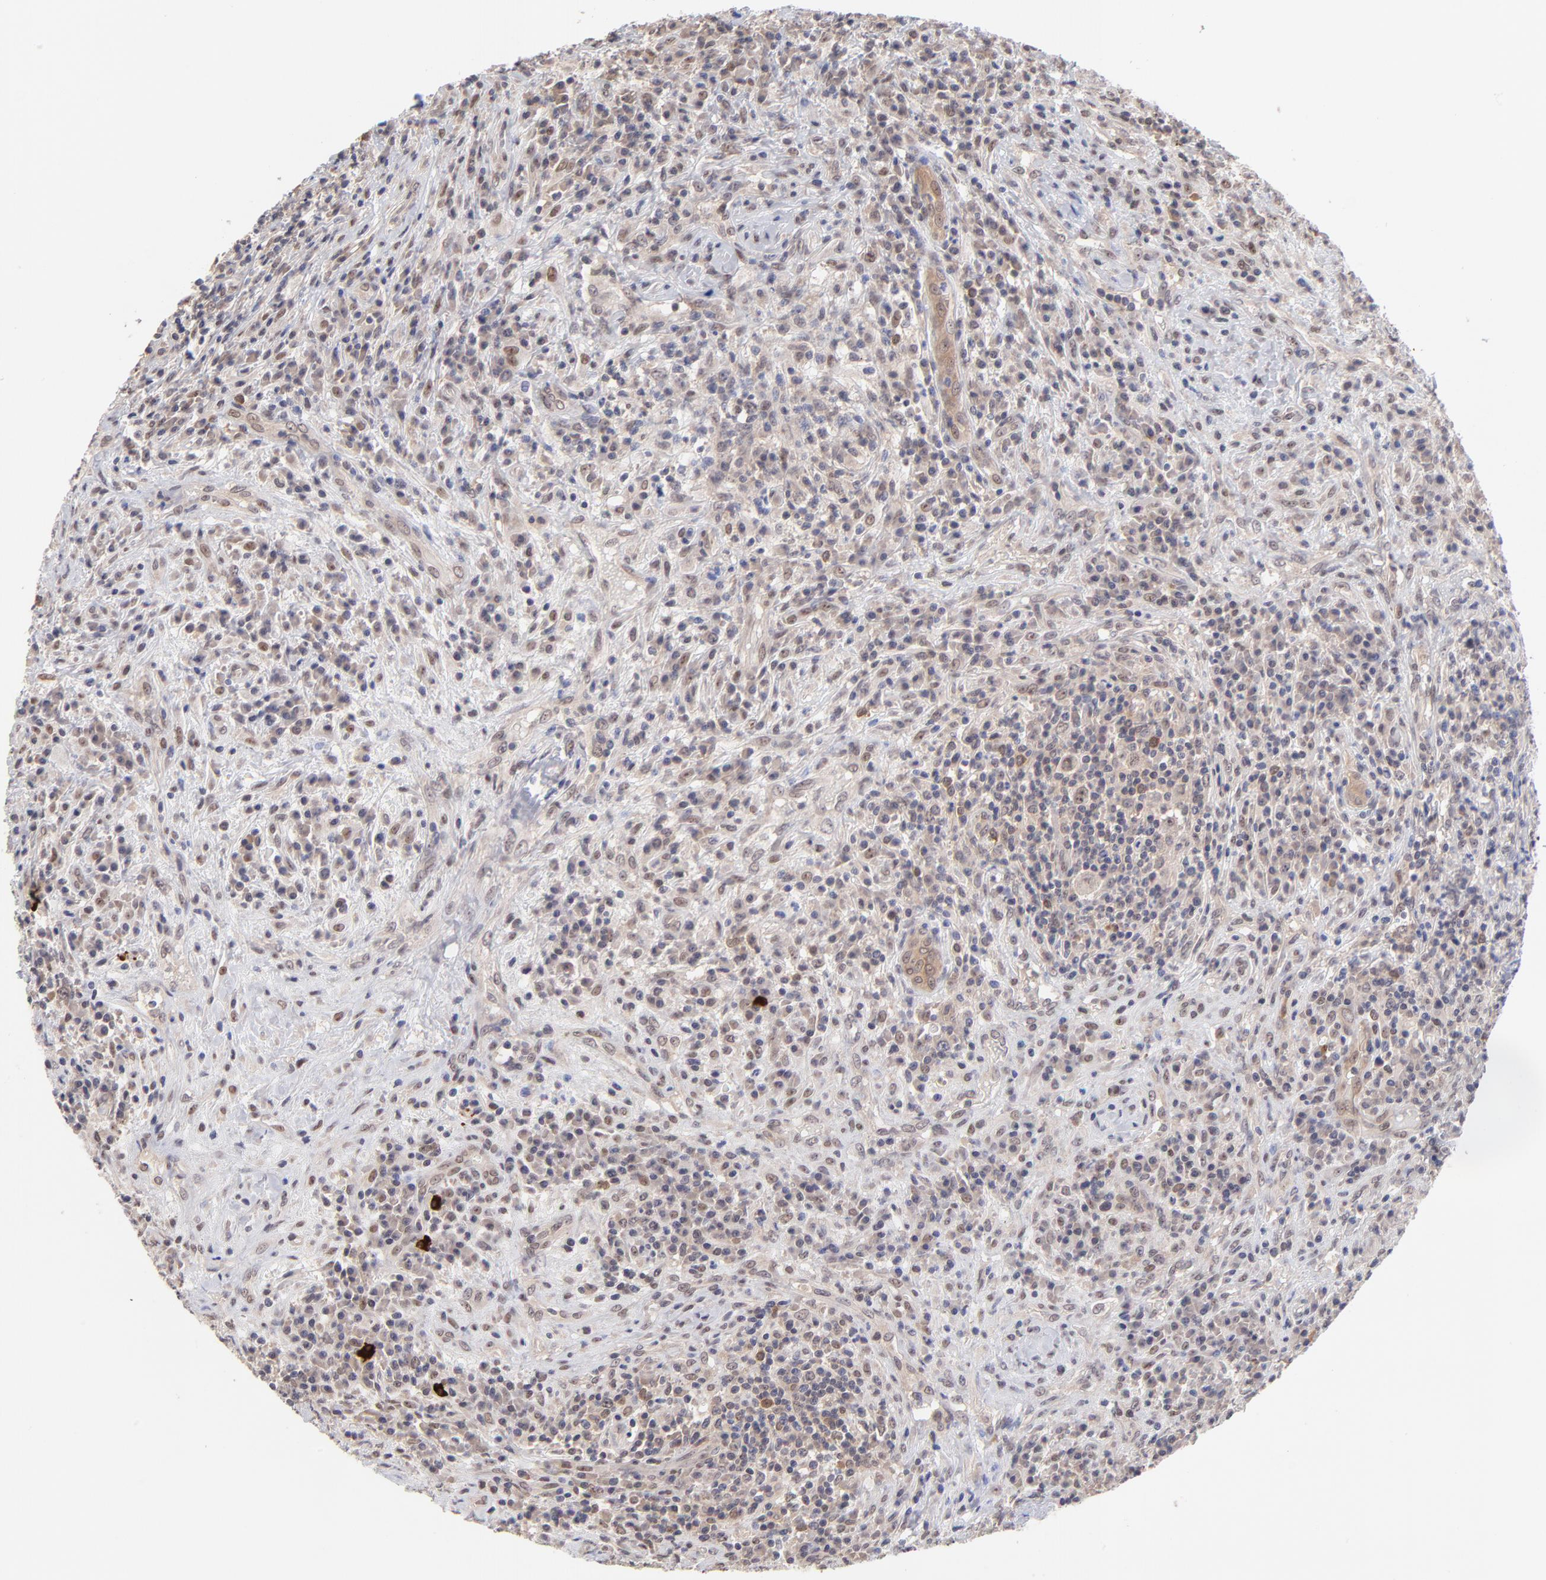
{"staining": {"intensity": "weak", "quantity": ">75%", "location": "cytoplasmic/membranous"}, "tissue": "lymphoma", "cell_type": "Tumor cells", "image_type": "cancer", "snomed": [{"axis": "morphology", "description": "Hodgkin's disease, NOS"}, {"axis": "topography", "description": "Lymph node"}], "caption": "Immunohistochemistry of human lymphoma shows low levels of weak cytoplasmic/membranous expression in approximately >75% of tumor cells.", "gene": "UBE2E3", "patient": {"sex": "female", "age": 25}}